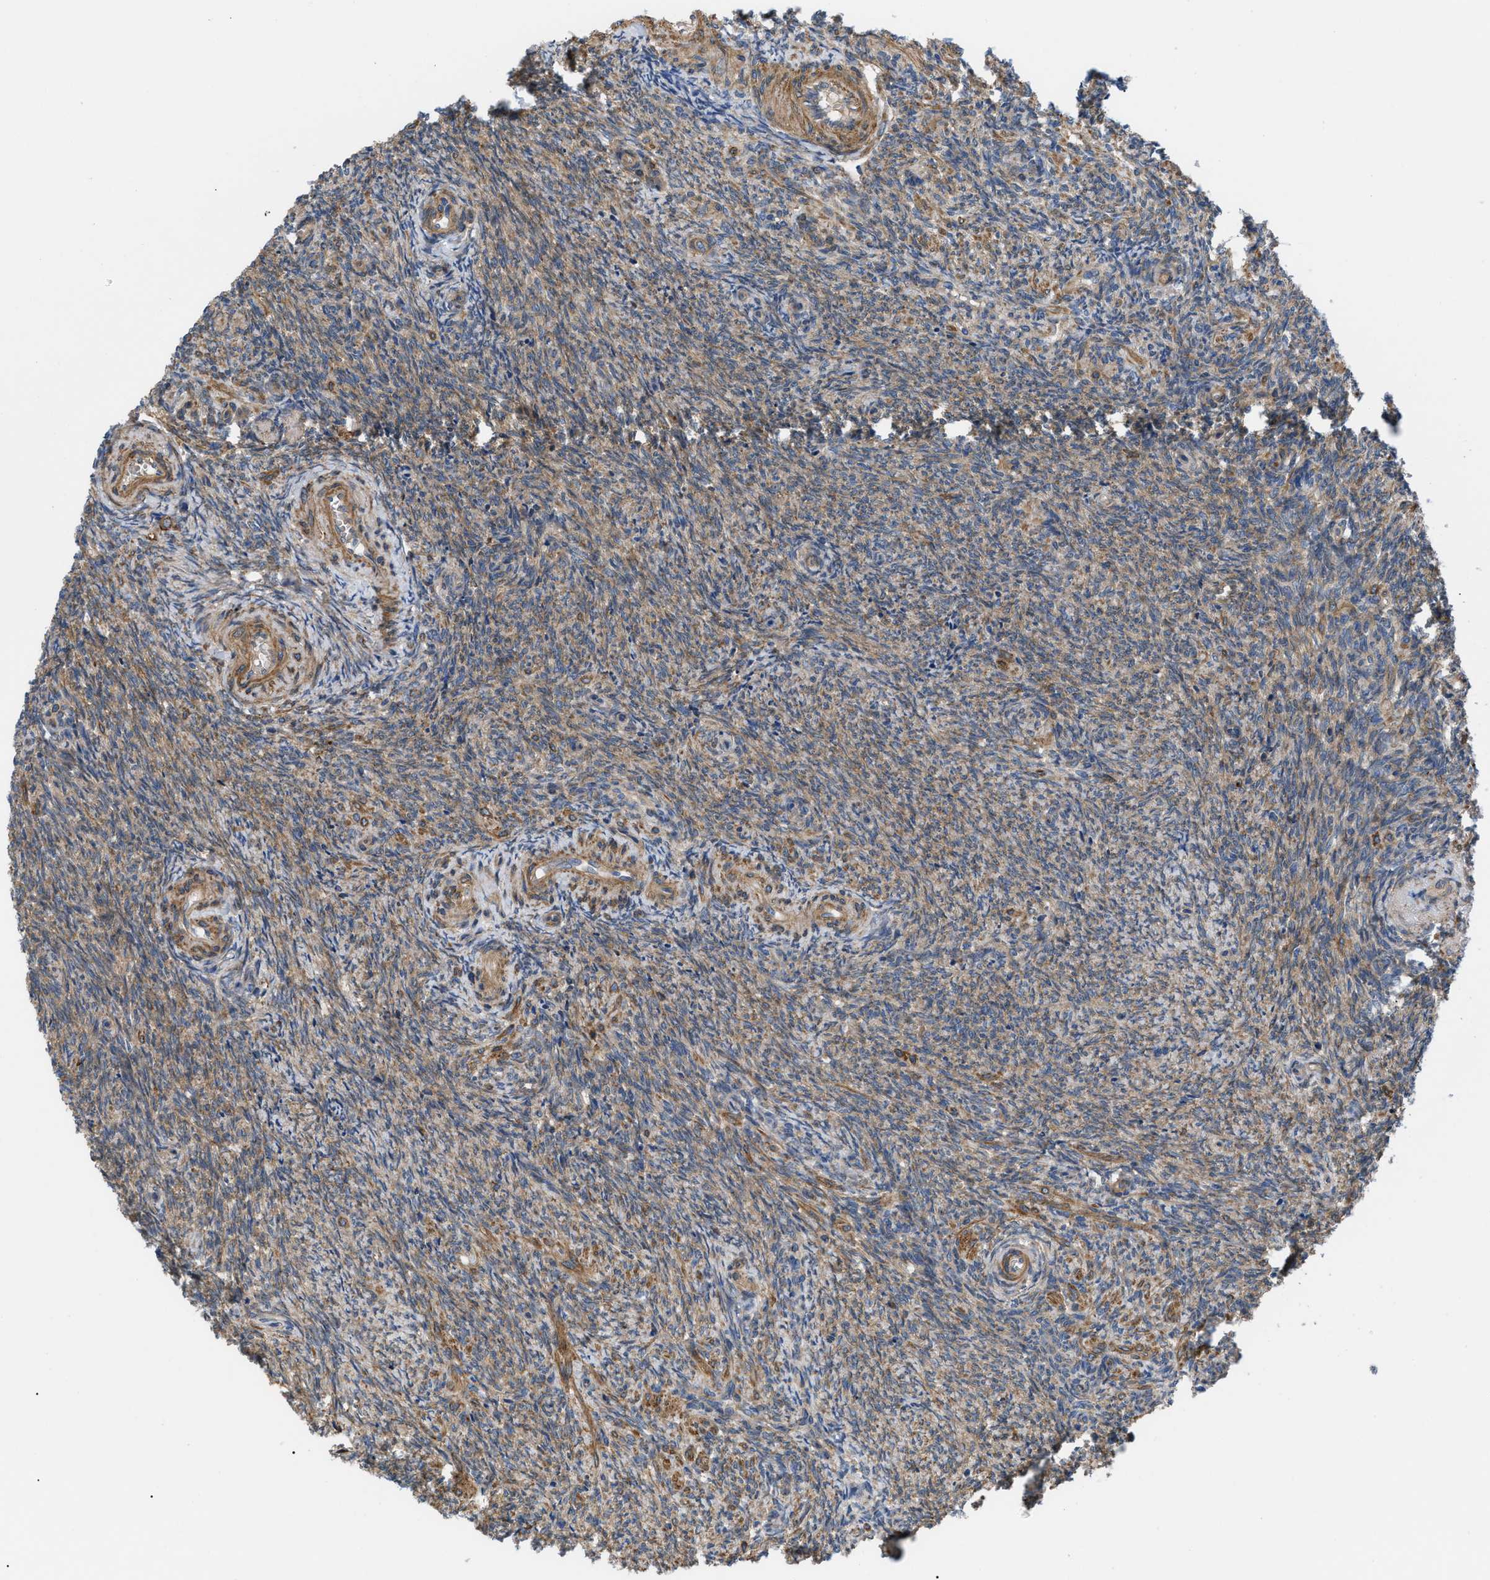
{"staining": {"intensity": "moderate", "quantity": ">75%", "location": "cytoplasmic/membranous"}, "tissue": "ovary", "cell_type": "Follicle cells", "image_type": "normal", "snomed": [{"axis": "morphology", "description": "Normal tissue, NOS"}, {"axis": "topography", "description": "Ovary"}], "caption": "An immunohistochemistry (IHC) micrograph of benign tissue is shown. Protein staining in brown shows moderate cytoplasmic/membranous positivity in ovary within follicle cells. (IHC, brightfield microscopy, high magnification).", "gene": "MYO10", "patient": {"sex": "female", "age": 41}}